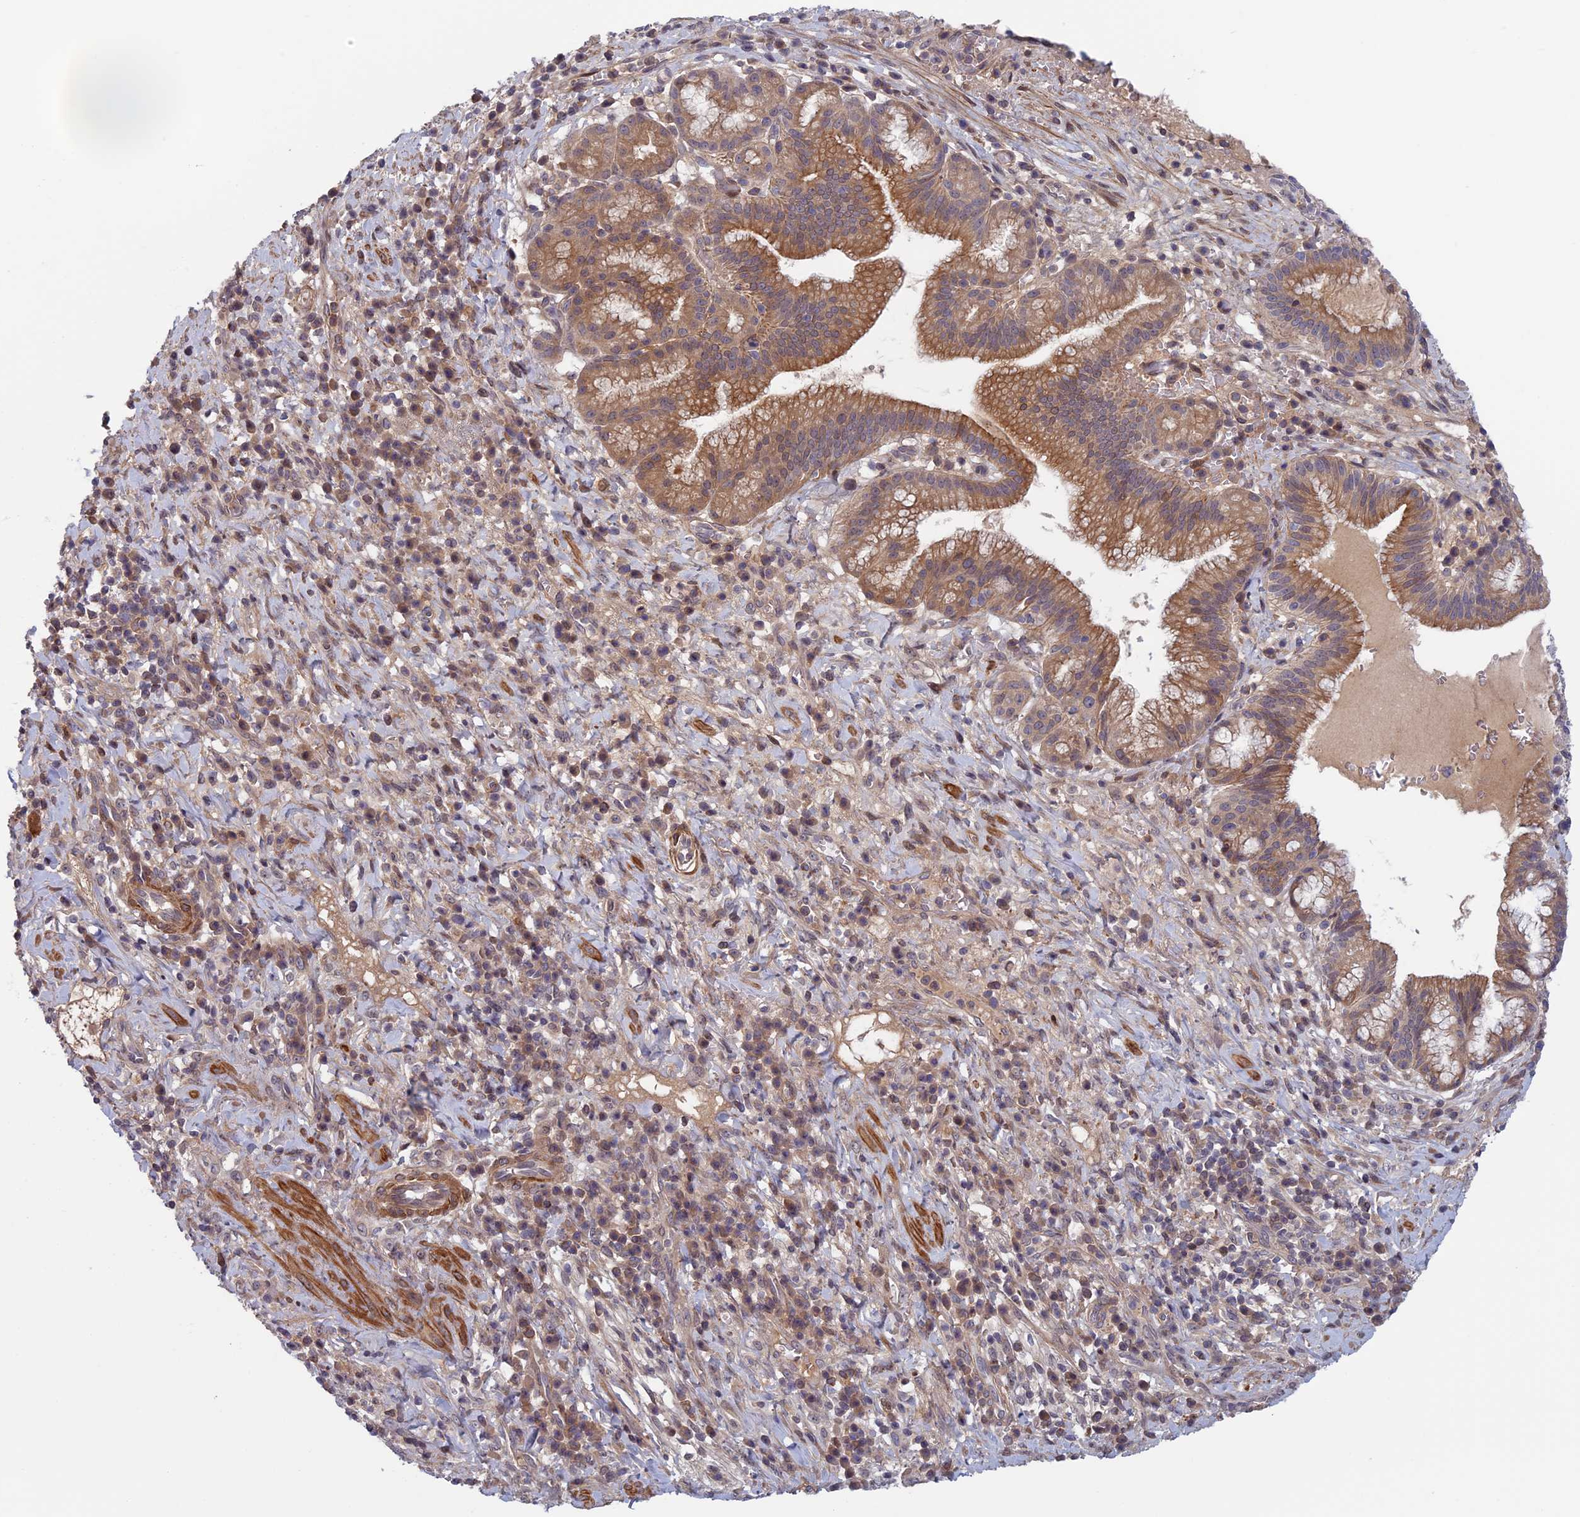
{"staining": {"intensity": "moderate", "quantity": ">75%", "location": "cytoplasmic/membranous"}, "tissue": "pancreatic cancer", "cell_type": "Tumor cells", "image_type": "cancer", "snomed": [{"axis": "morphology", "description": "Adenocarcinoma, NOS"}, {"axis": "topography", "description": "Pancreas"}], "caption": "There is medium levels of moderate cytoplasmic/membranous positivity in tumor cells of adenocarcinoma (pancreatic), as demonstrated by immunohistochemical staining (brown color).", "gene": "FADS1", "patient": {"sex": "male", "age": 72}}